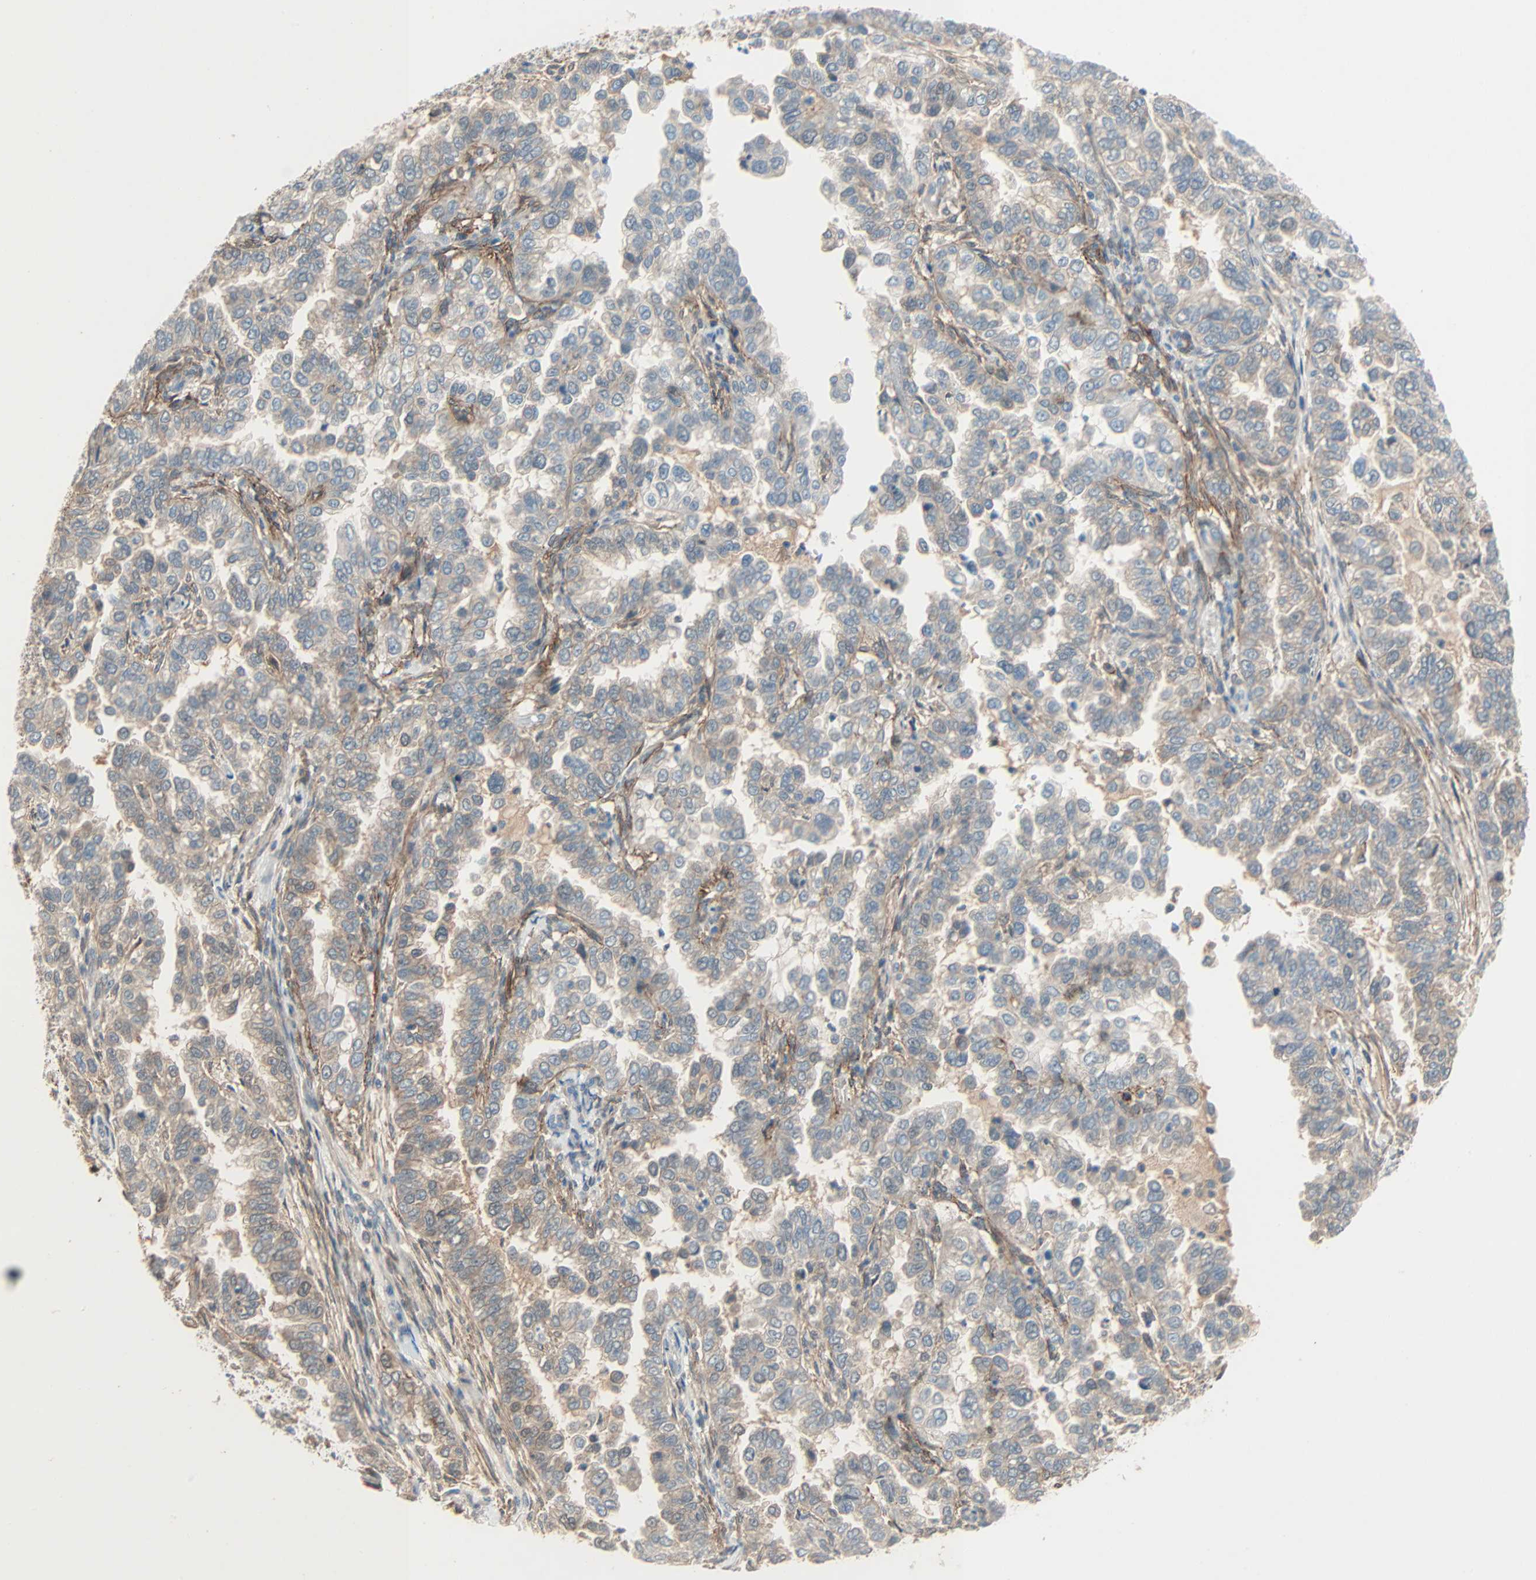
{"staining": {"intensity": "weak", "quantity": ">75%", "location": "cytoplasmic/membranous"}, "tissue": "endometrial cancer", "cell_type": "Tumor cells", "image_type": "cancer", "snomed": [{"axis": "morphology", "description": "Adenocarcinoma, NOS"}, {"axis": "topography", "description": "Endometrium"}], "caption": "The image exhibits immunohistochemical staining of endometrial adenocarcinoma. There is weak cytoplasmic/membranous staining is appreciated in about >75% of tumor cells. (brown staining indicates protein expression, while blue staining denotes nuclei).", "gene": "TNFRSF12A", "patient": {"sex": "female", "age": 85}}